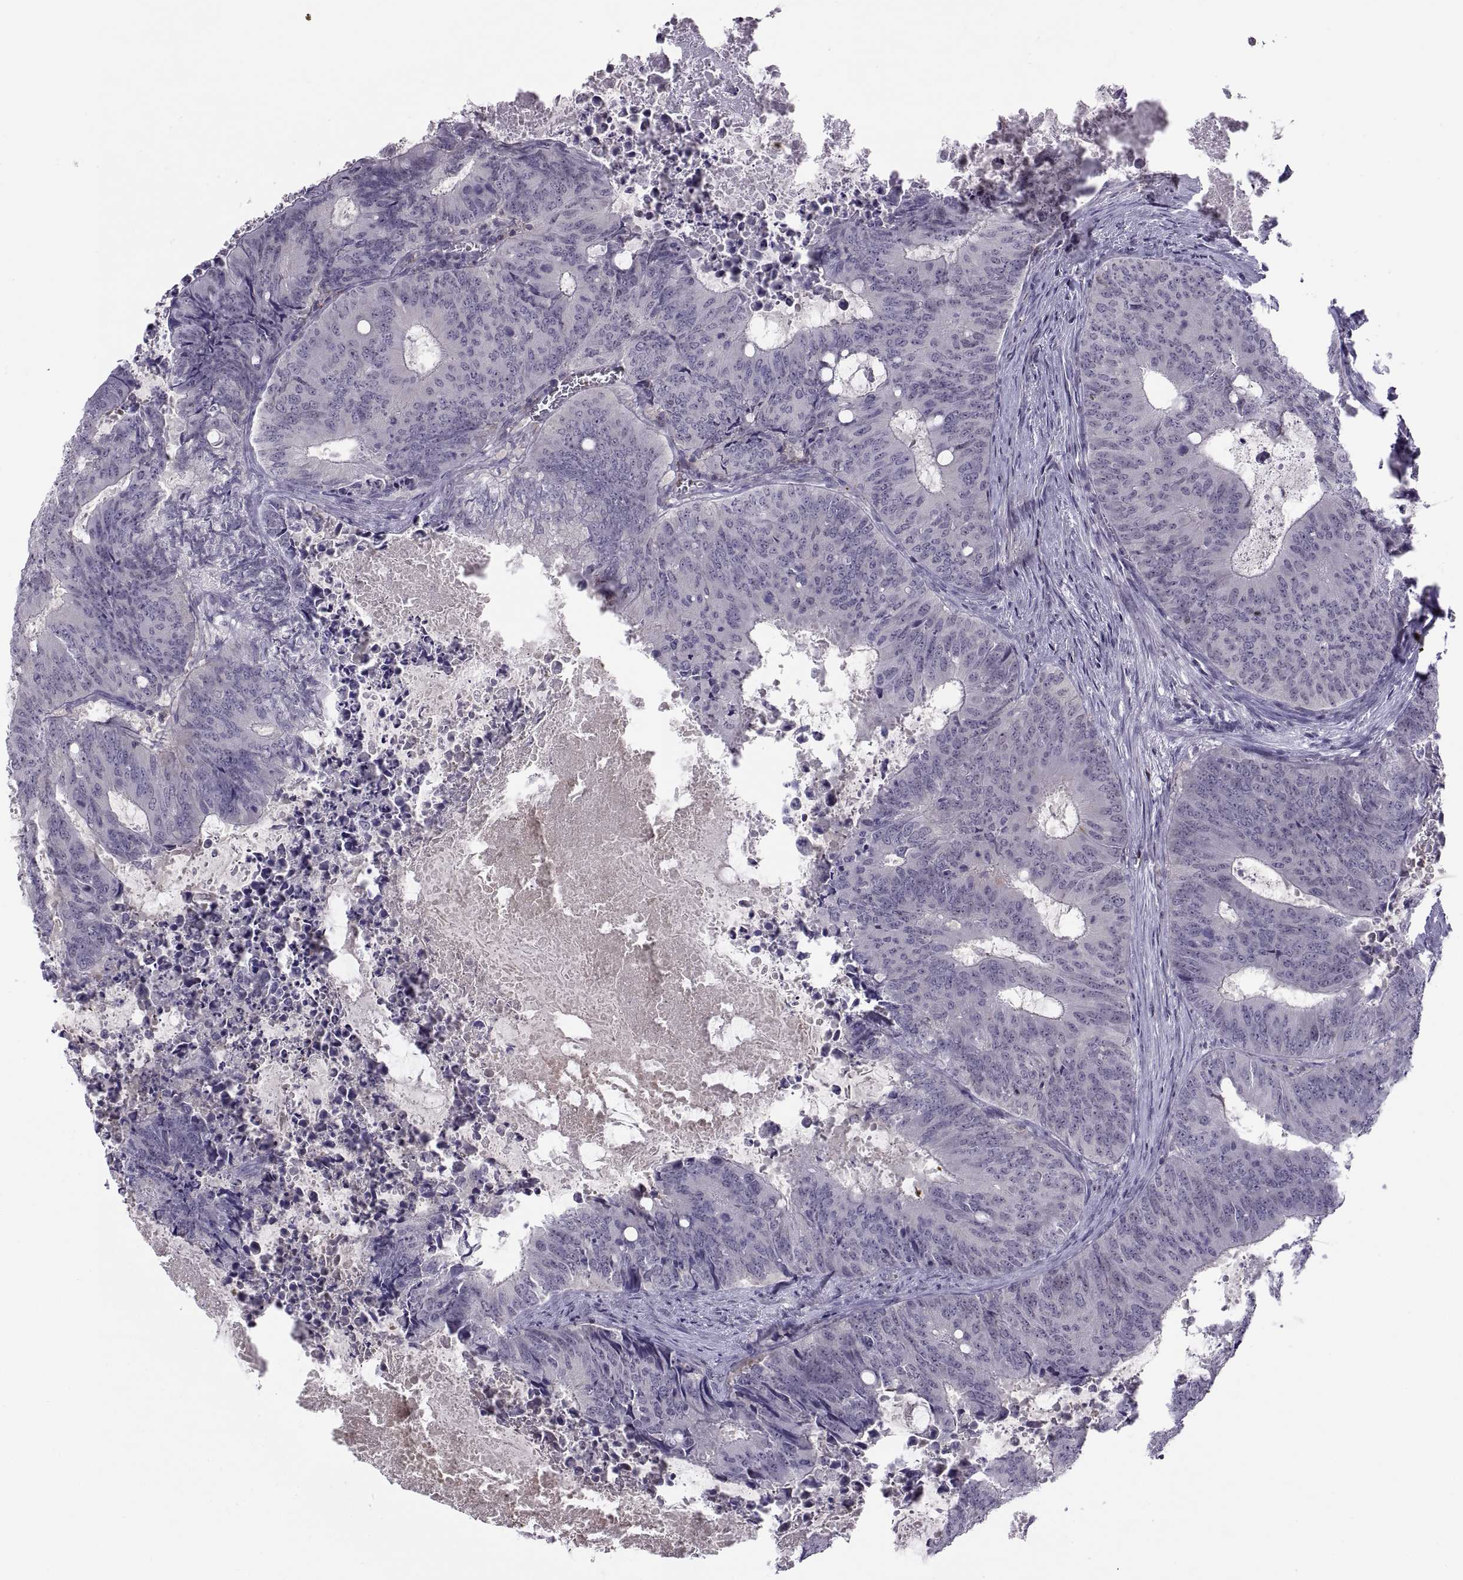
{"staining": {"intensity": "negative", "quantity": "none", "location": "none"}, "tissue": "colorectal cancer", "cell_type": "Tumor cells", "image_type": "cancer", "snomed": [{"axis": "morphology", "description": "Adenocarcinoma, NOS"}, {"axis": "topography", "description": "Colon"}], "caption": "This is an immunohistochemistry image of colorectal adenocarcinoma. There is no positivity in tumor cells.", "gene": "TTC21A", "patient": {"sex": "male", "age": 67}}